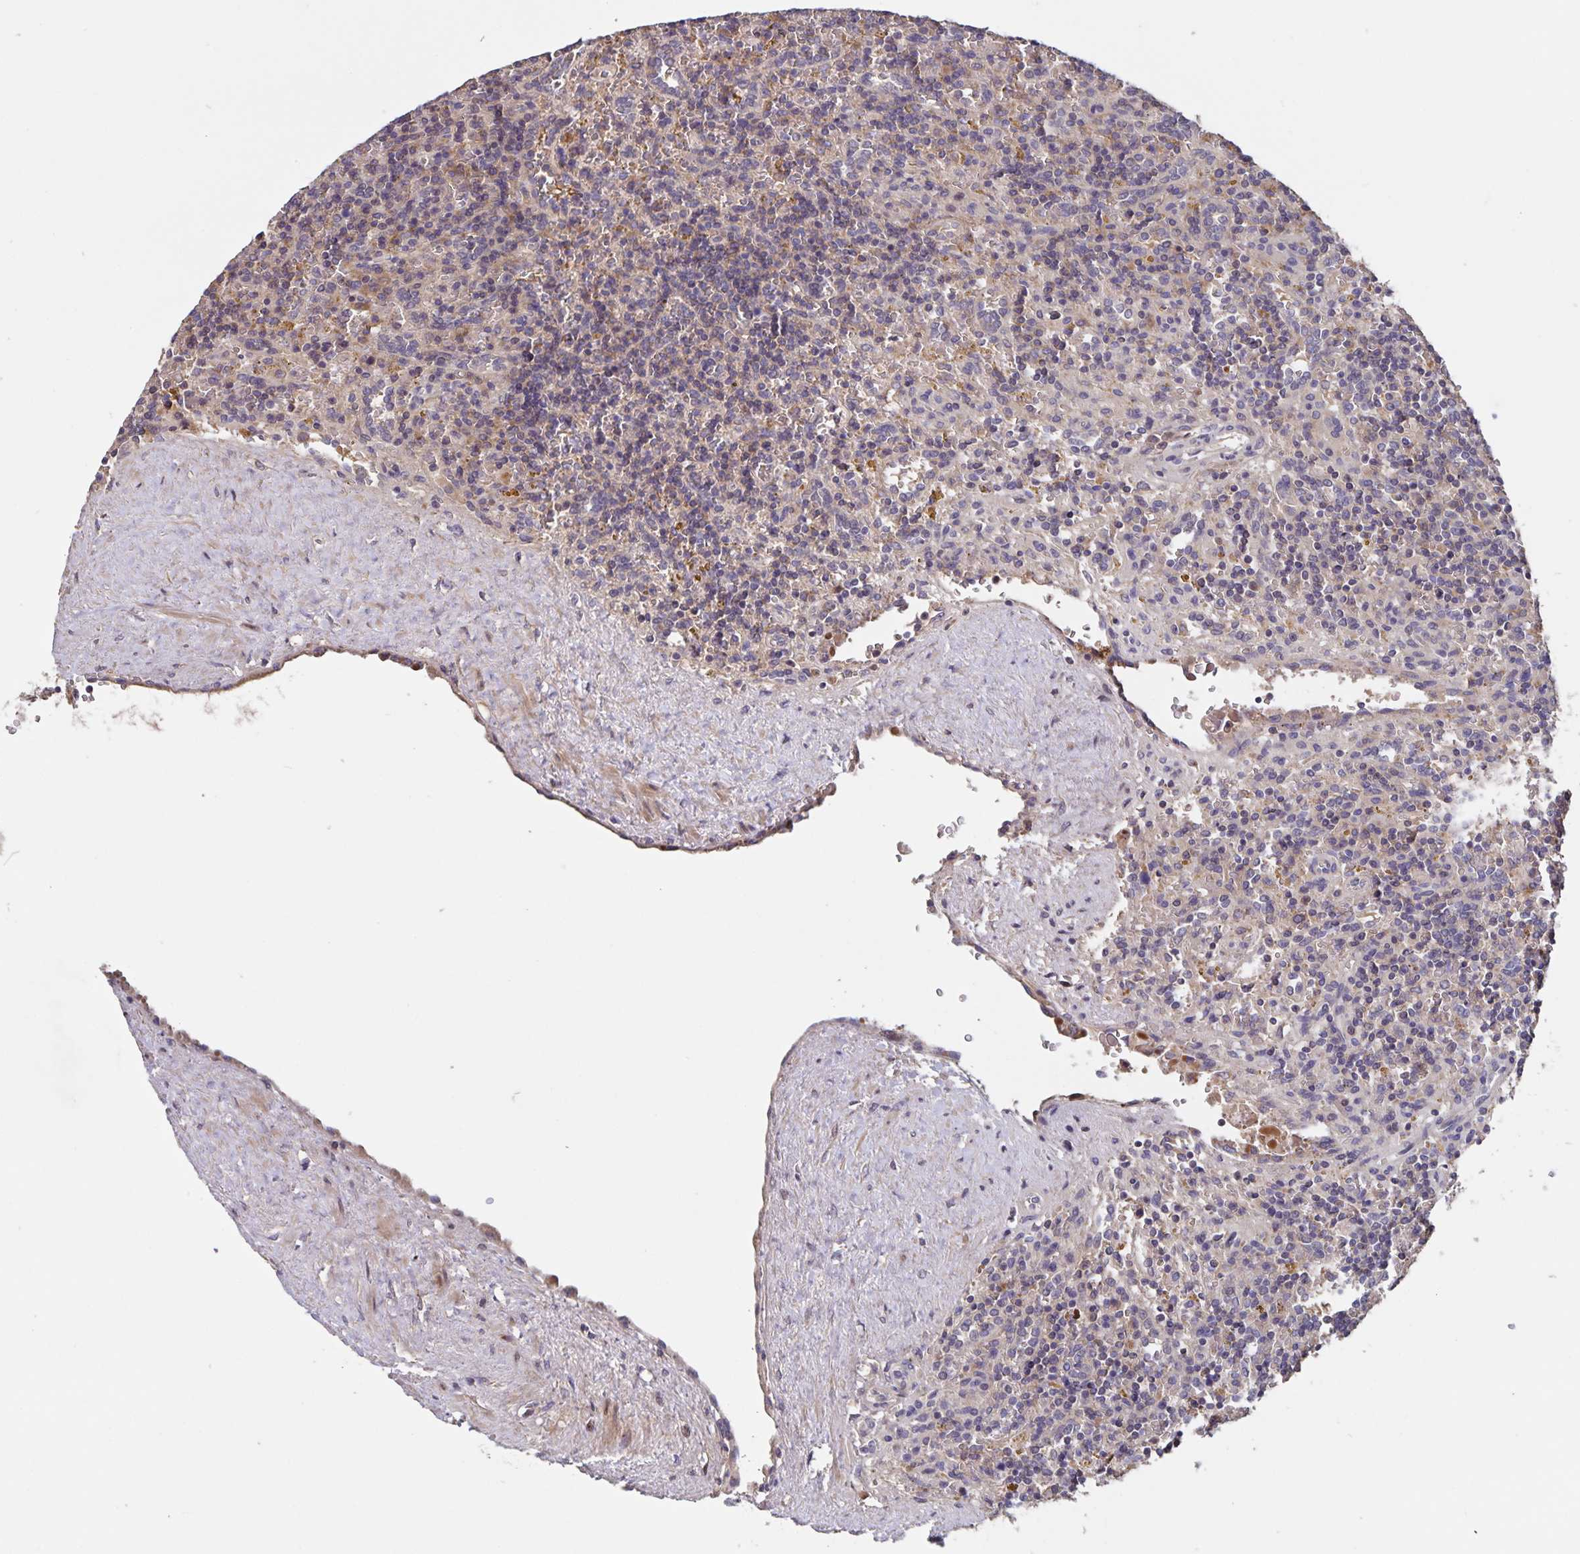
{"staining": {"intensity": "weak", "quantity": "<25%", "location": "cytoplasmic/membranous"}, "tissue": "lymphoma", "cell_type": "Tumor cells", "image_type": "cancer", "snomed": [{"axis": "morphology", "description": "Malignant lymphoma, non-Hodgkin's type, Low grade"}, {"axis": "topography", "description": "Spleen"}], "caption": "Immunohistochemical staining of lymphoma reveals no significant positivity in tumor cells.", "gene": "FBXL16", "patient": {"sex": "male", "age": 67}}